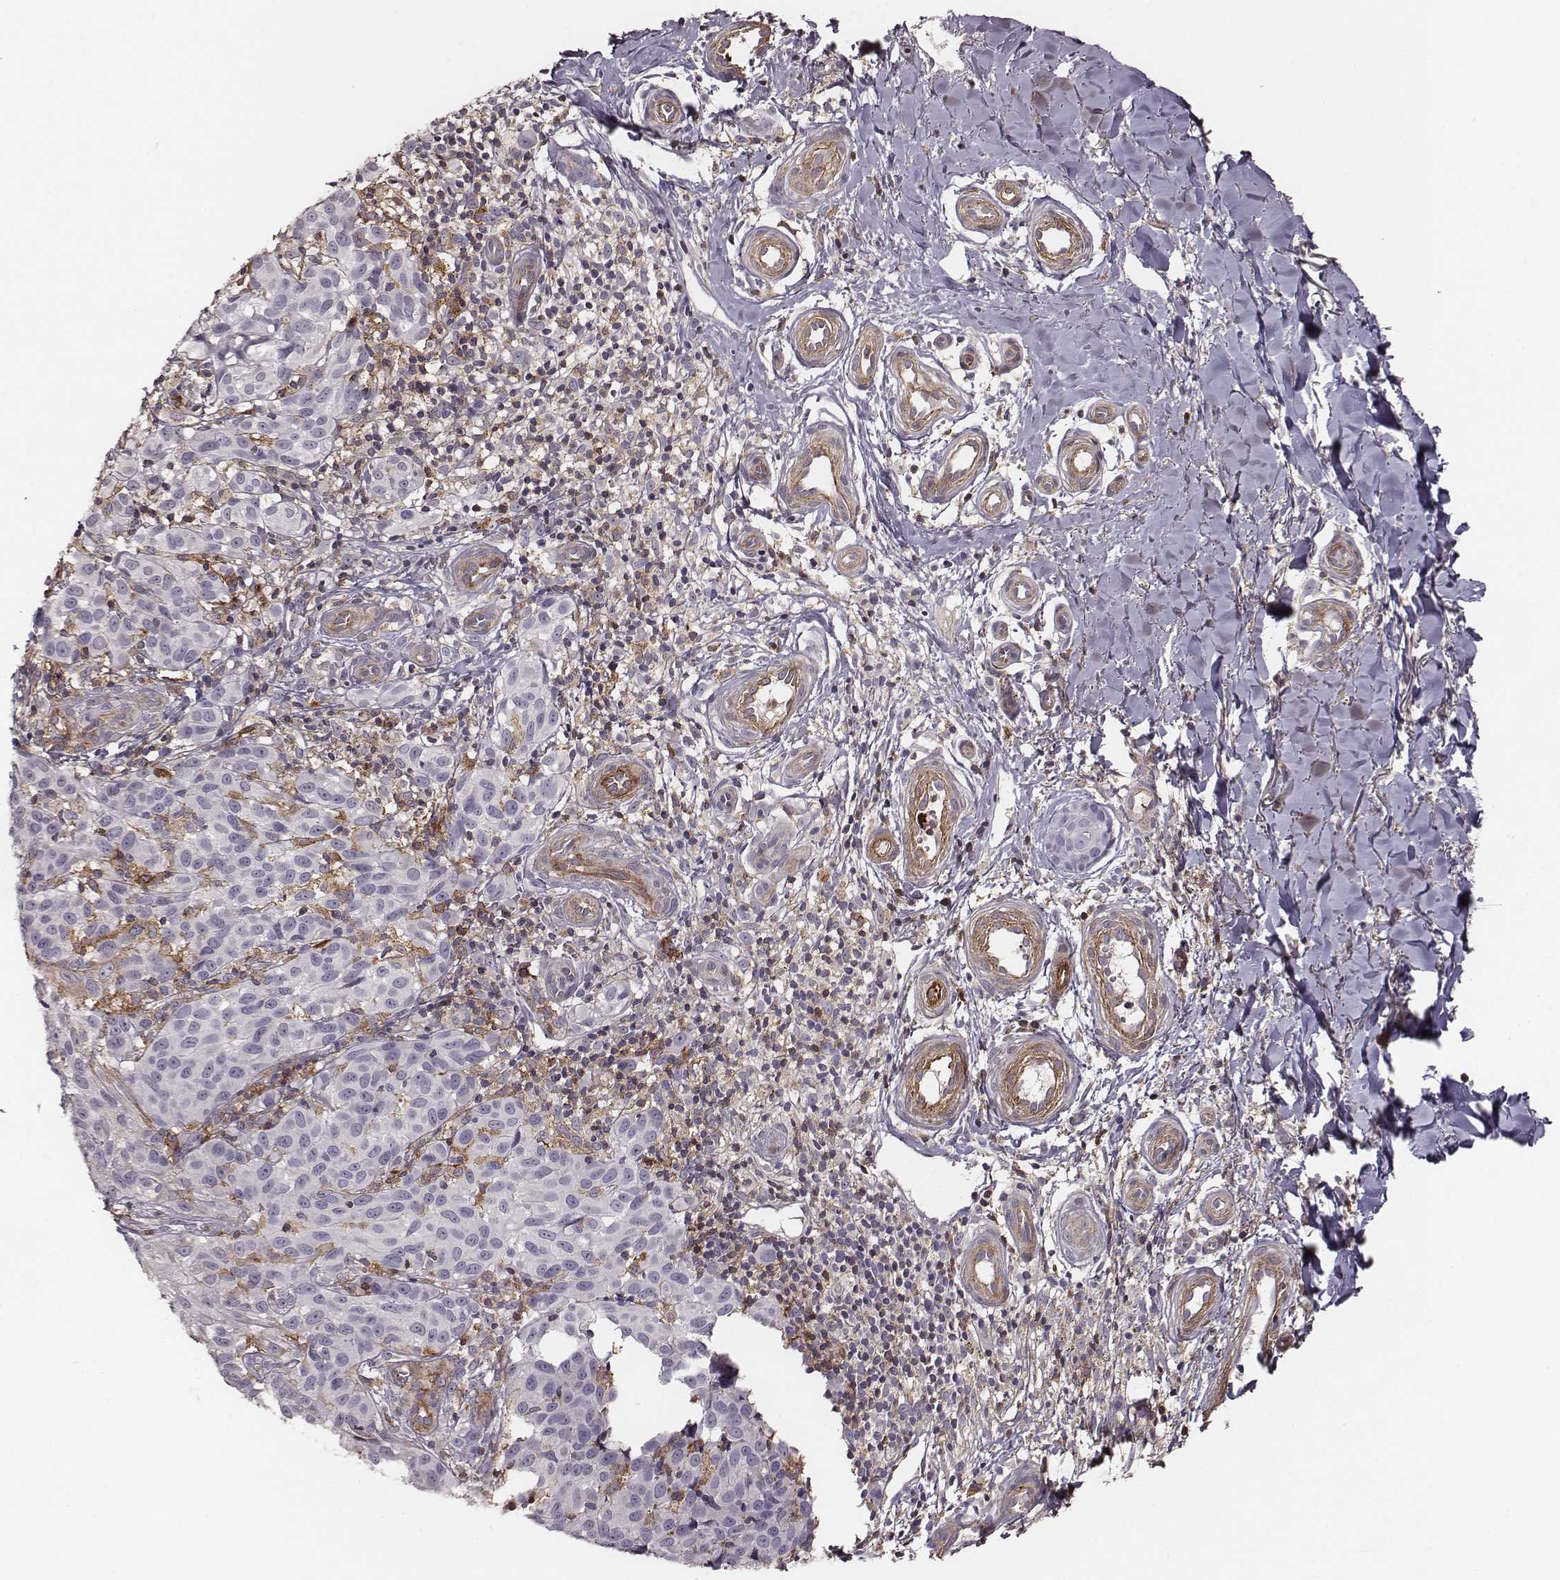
{"staining": {"intensity": "negative", "quantity": "none", "location": "none"}, "tissue": "melanoma", "cell_type": "Tumor cells", "image_type": "cancer", "snomed": [{"axis": "morphology", "description": "Malignant melanoma, NOS"}, {"axis": "topography", "description": "Skin"}], "caption": "A micrograph of human malignant melanoma is negative for staining in tumor cells.", "gene": "ZYX", "patient": {"sex": "female", "age": 53}}